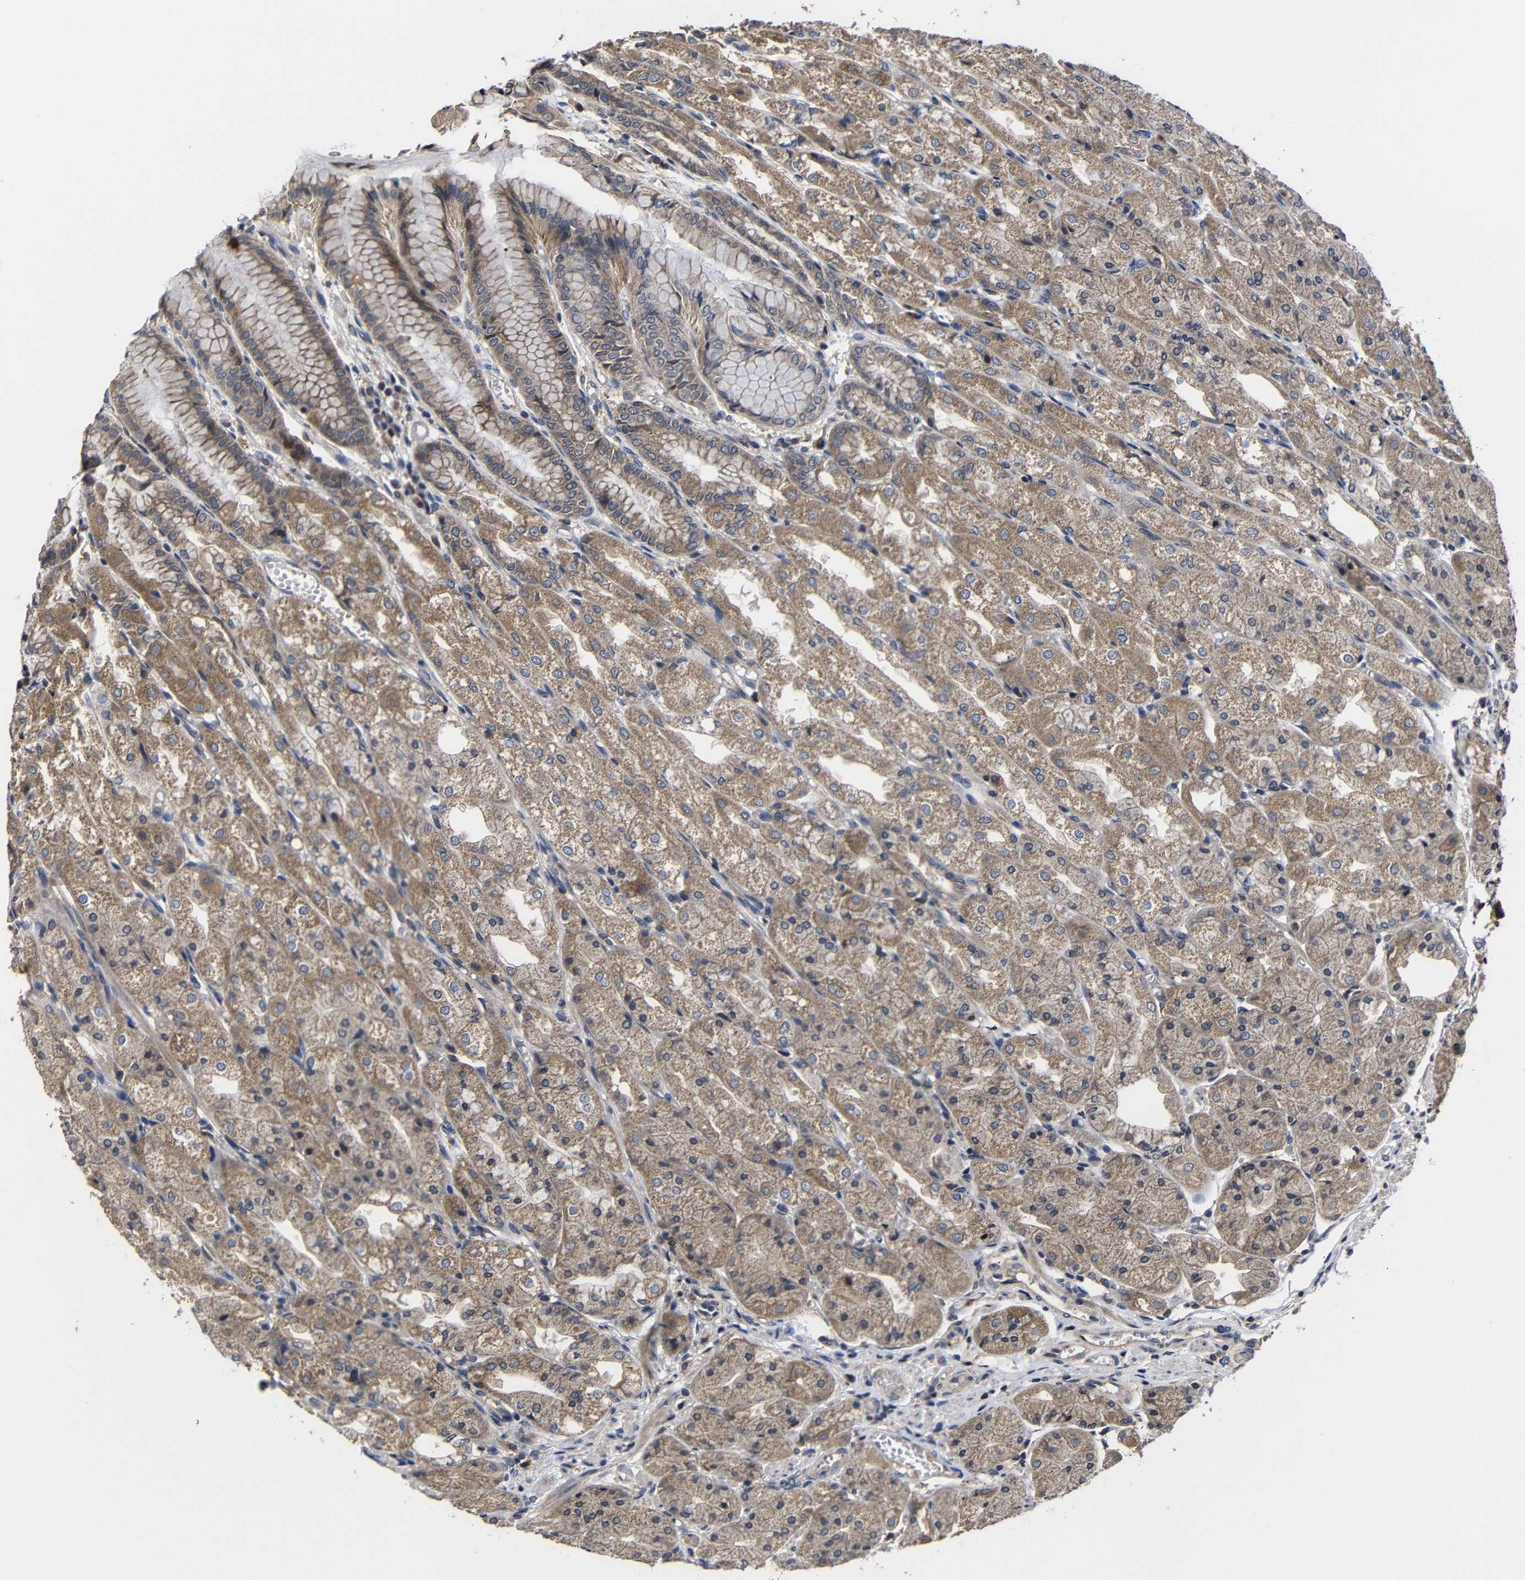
{"staining": {"intensity": "moderate", "quantity": ">75%", "location": "cytoplasmic/membranous"}, "tissue": "stomach", "cell_type": "Glandular cells", "image_type": "normal", "snomed": [{"axis": "morphology", "description": "Normal tissue, NOS"}, {"axis": "topography", "description": "Stomach, upper"}], "caption": "Immunohistochemical staining of benign stomach exhibits moderate cytoplasmic/membranous protein positivity in approximately >75% of glandular cells.", "gene": "LPAR5", "patient": {"sex": "male", "age": 72}}